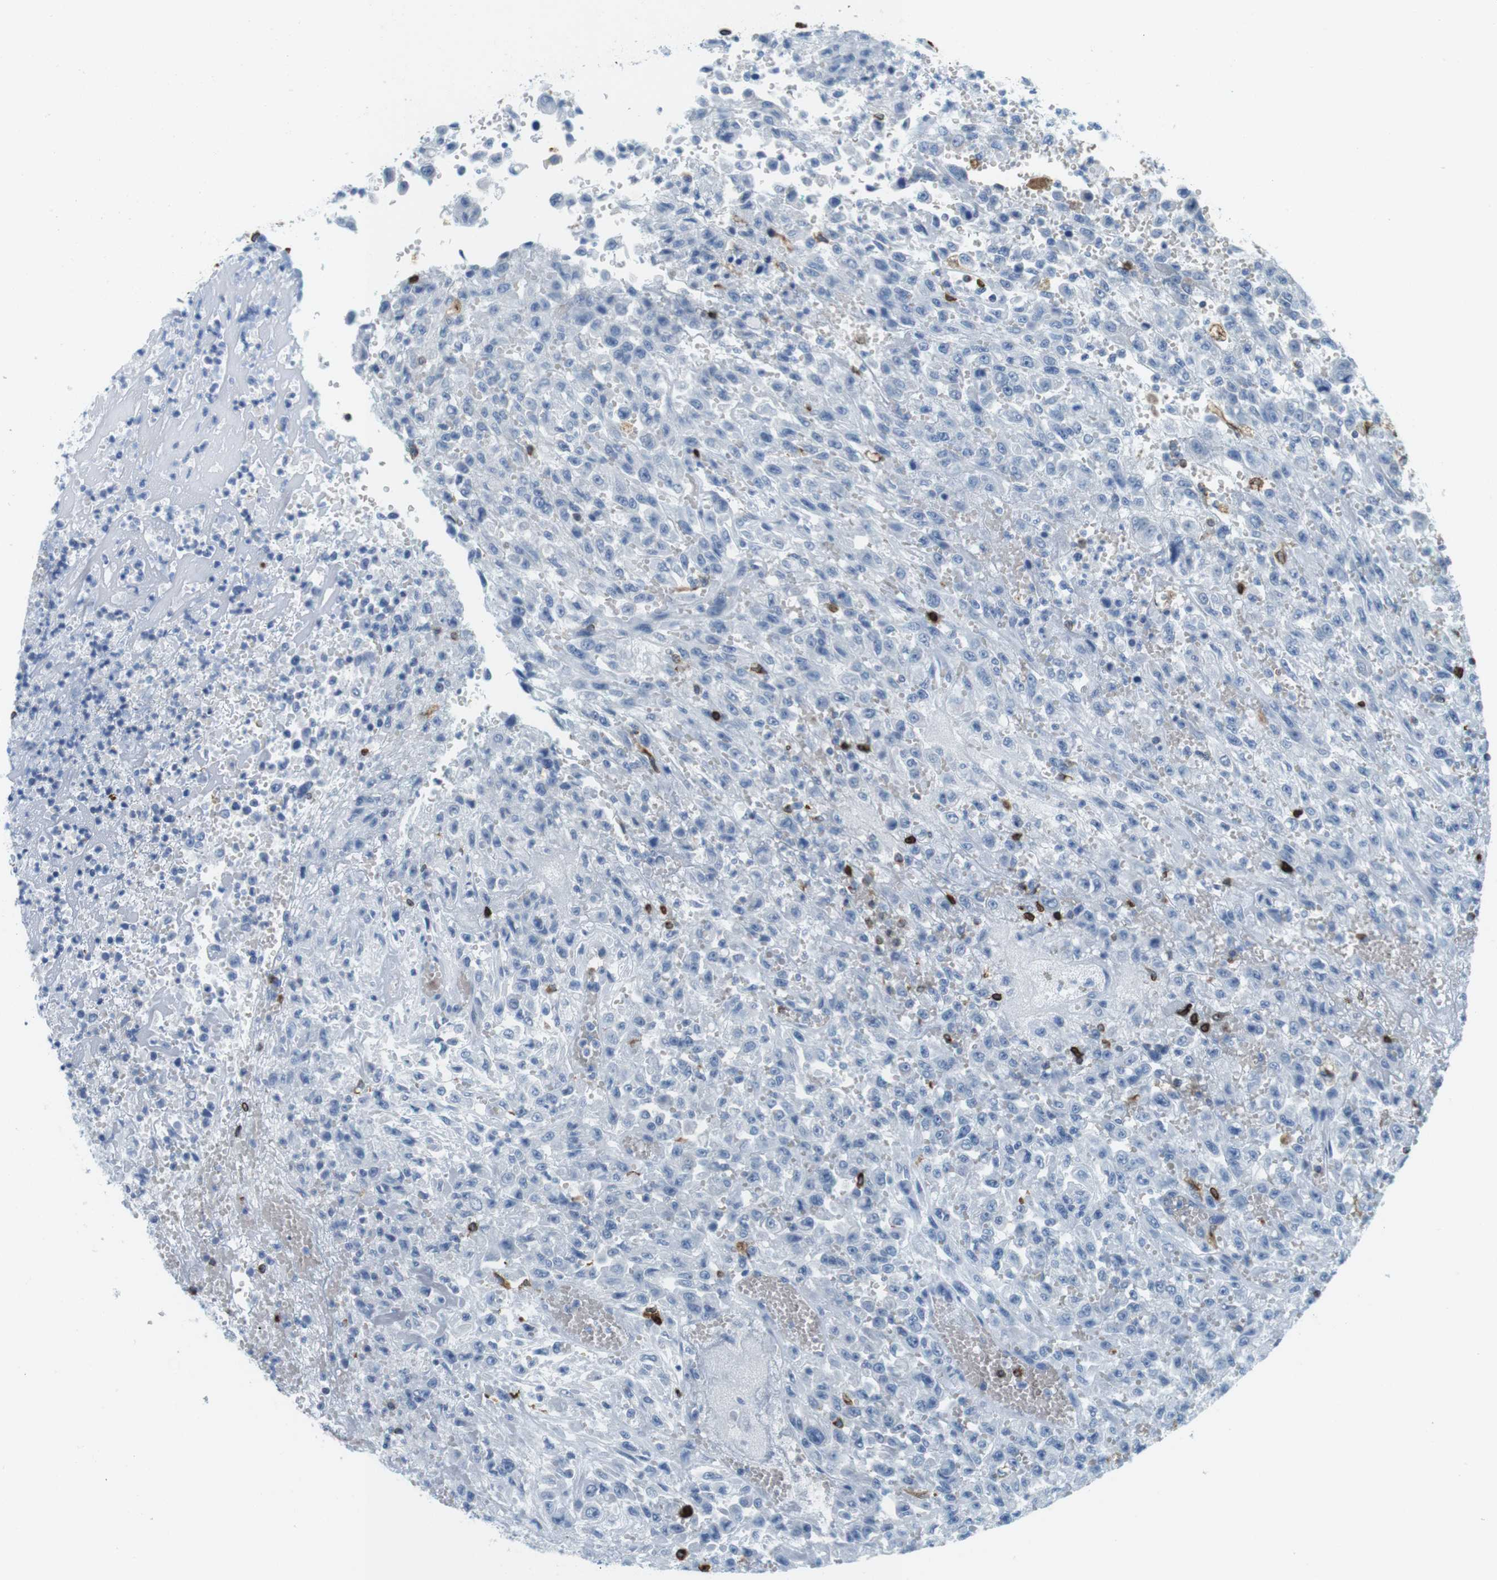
{"staining": {"intensity": "negative", "quantity": "none", "location": "none"}, "tissue": "urothelial cancer", "cell_type": "Tumor cells", "image_type": "cancer", "snomed": [{"axis": "morphology", "description": "Urothelial carcinoma, High grade"}, {"axis": "topography", "description": "Urinary bladder"}], "caption": "This is an immunohistochemistry histopathology image of human urothelial cancer. There is no staining in tumor cells.", "gene": "CIITA", "patient": {"sex": "male", "age": 46}}